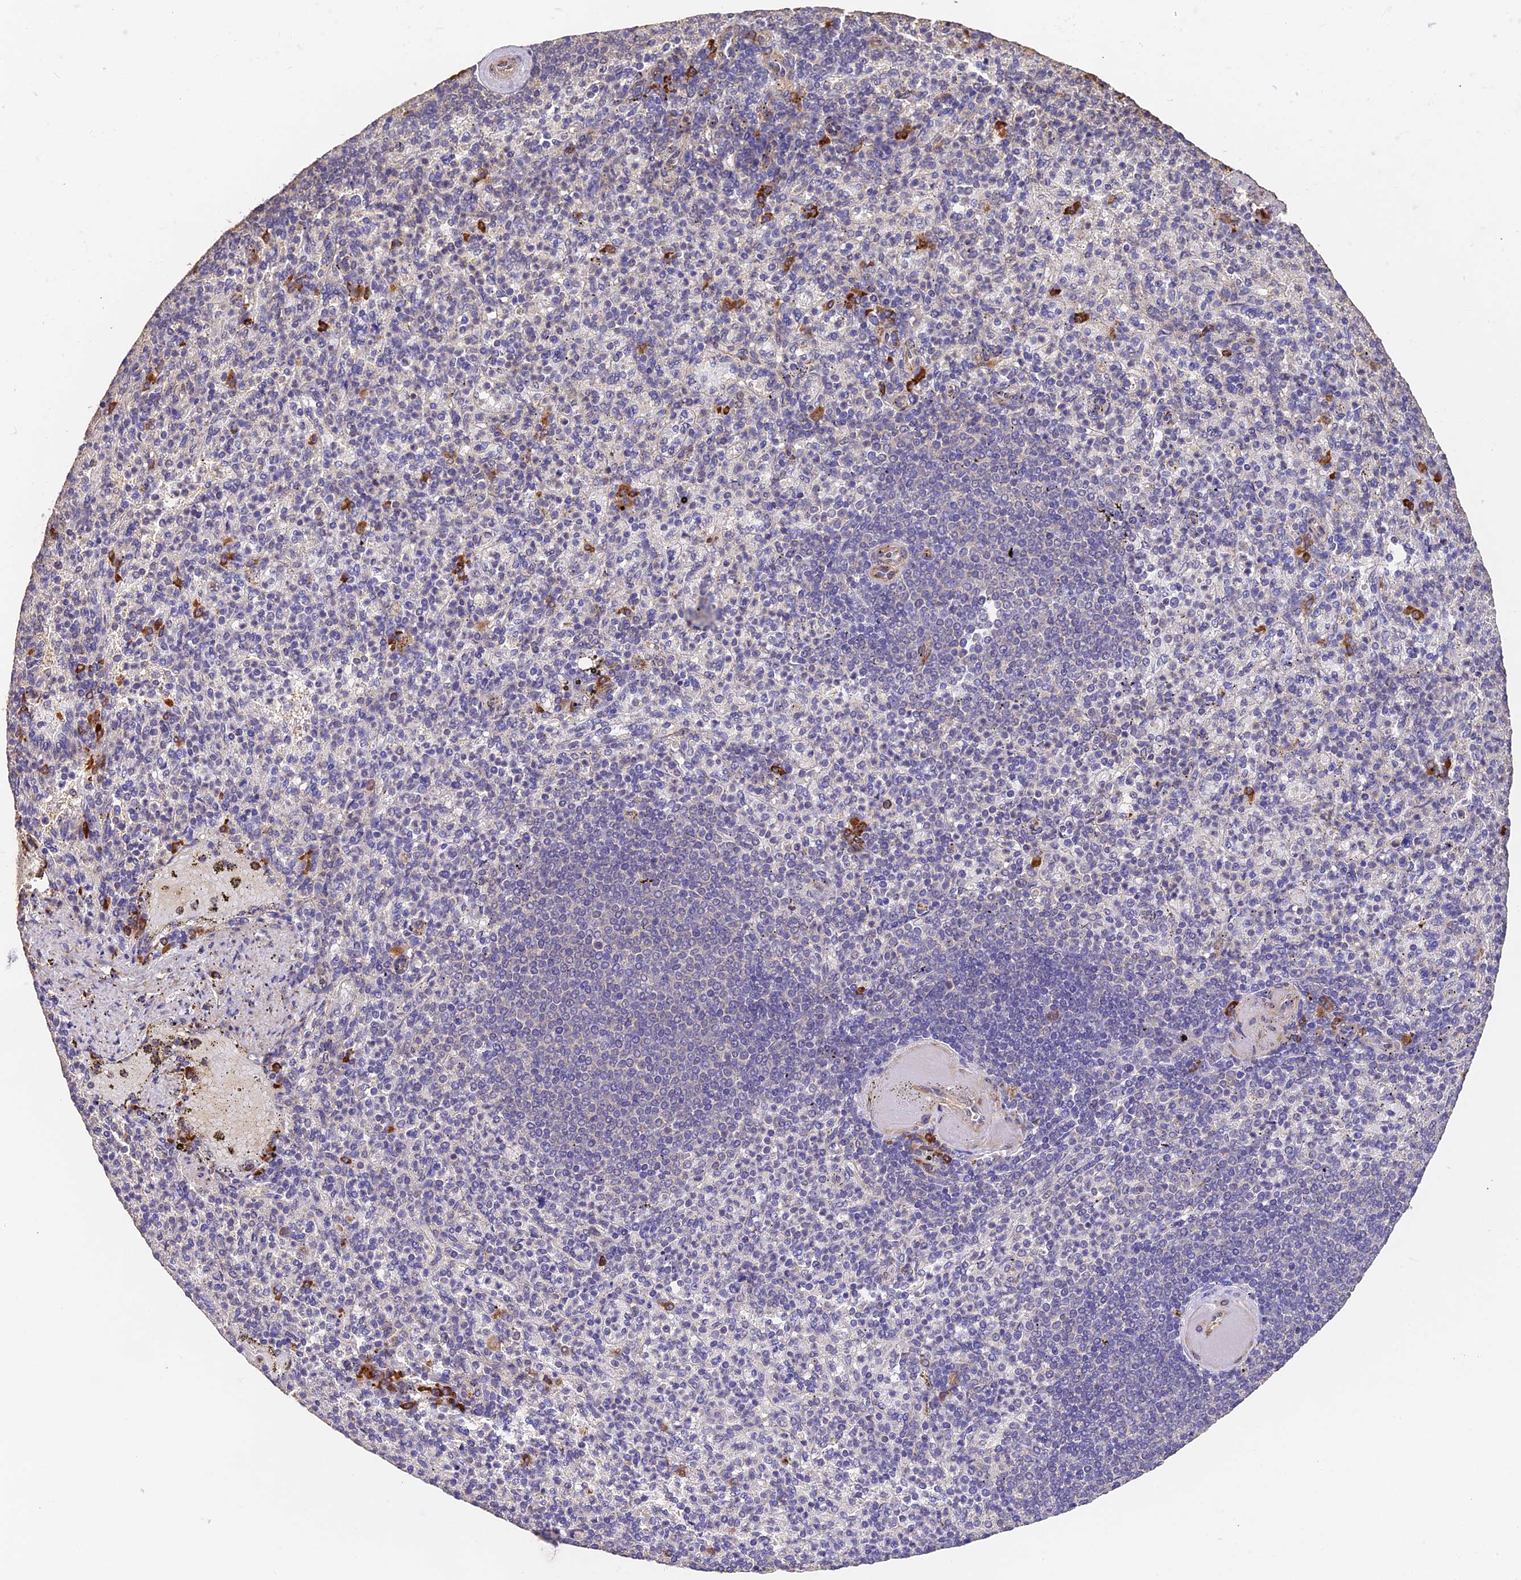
{"staining": {"intensity": "moderate", "quantity": "<25%", "location": "cytoplasmic/membranous"}, "tissue": "spleen", "cell_type": "Cells in red pulp", "image_type": "normal", "snomed": [{"axis": "morphology", "description": "Normal tissue, NOS"}, {"axis": "topography", "description": "Spleen"}], "caption": "Spleen stained with a brown dye shows moderate cytoplasmic/membranous positive positivity in approximately <25% of cells in red pulp.", "gene": "SLC11A1", "patient": {"sex": "female", "age": 74}}